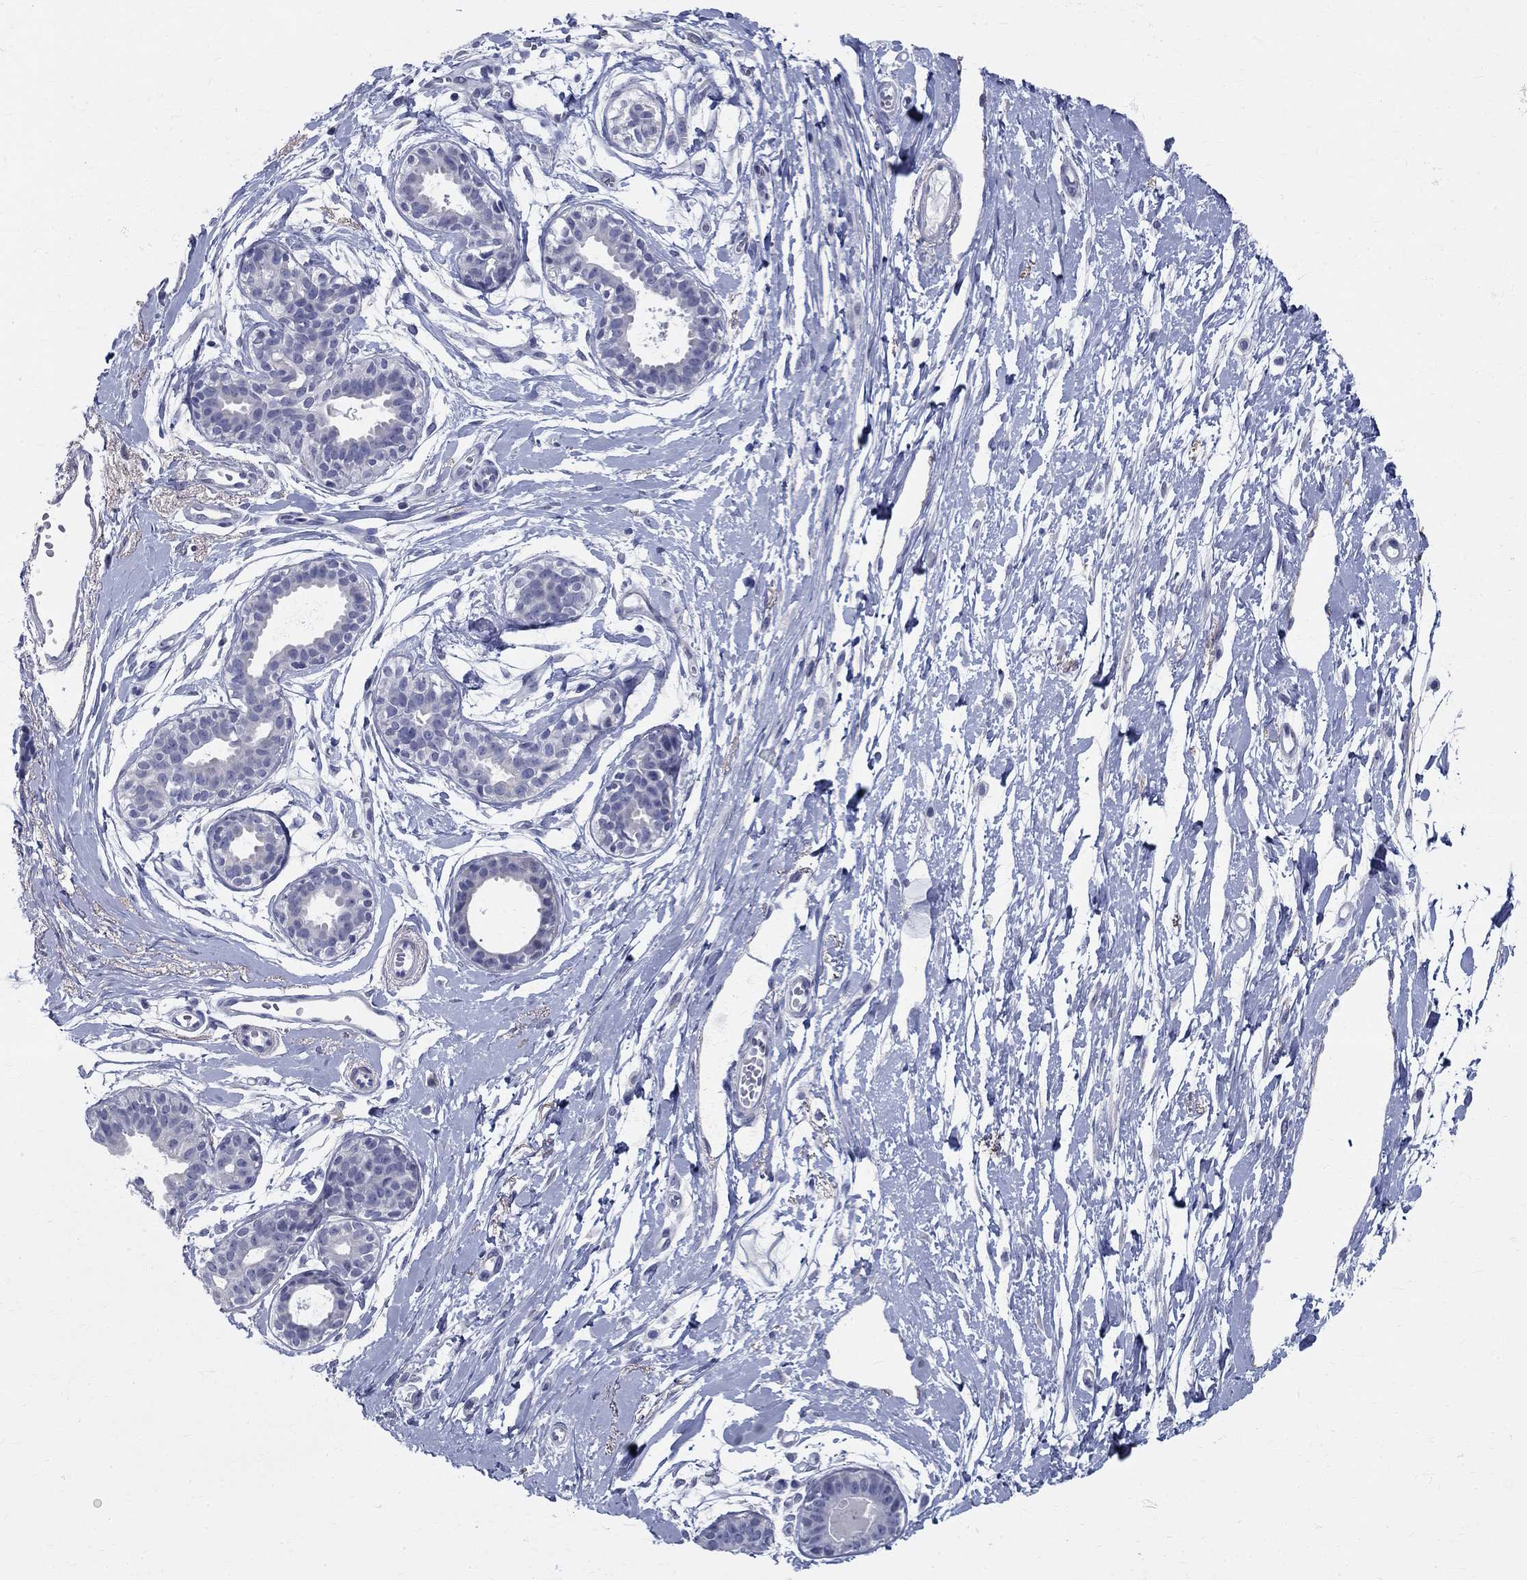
{"staining": {"intensity": "negative", "quantity": "none", "location": "none"}, "tissue": "breast", "cell_type": "Adipocytes", "image_type": "normal", "snomed": [{"axis": "morphology", "description": "Normal tissue, NOS"}, {"axis": "topography", "description": "Breast"}], "caption": "IHC micrograph of normal breast: human breast stained with DAB shows no significant protein positivity in adipocytes.", "gene": "TGM4", "patient": {"sex": "female", "age": 49}}